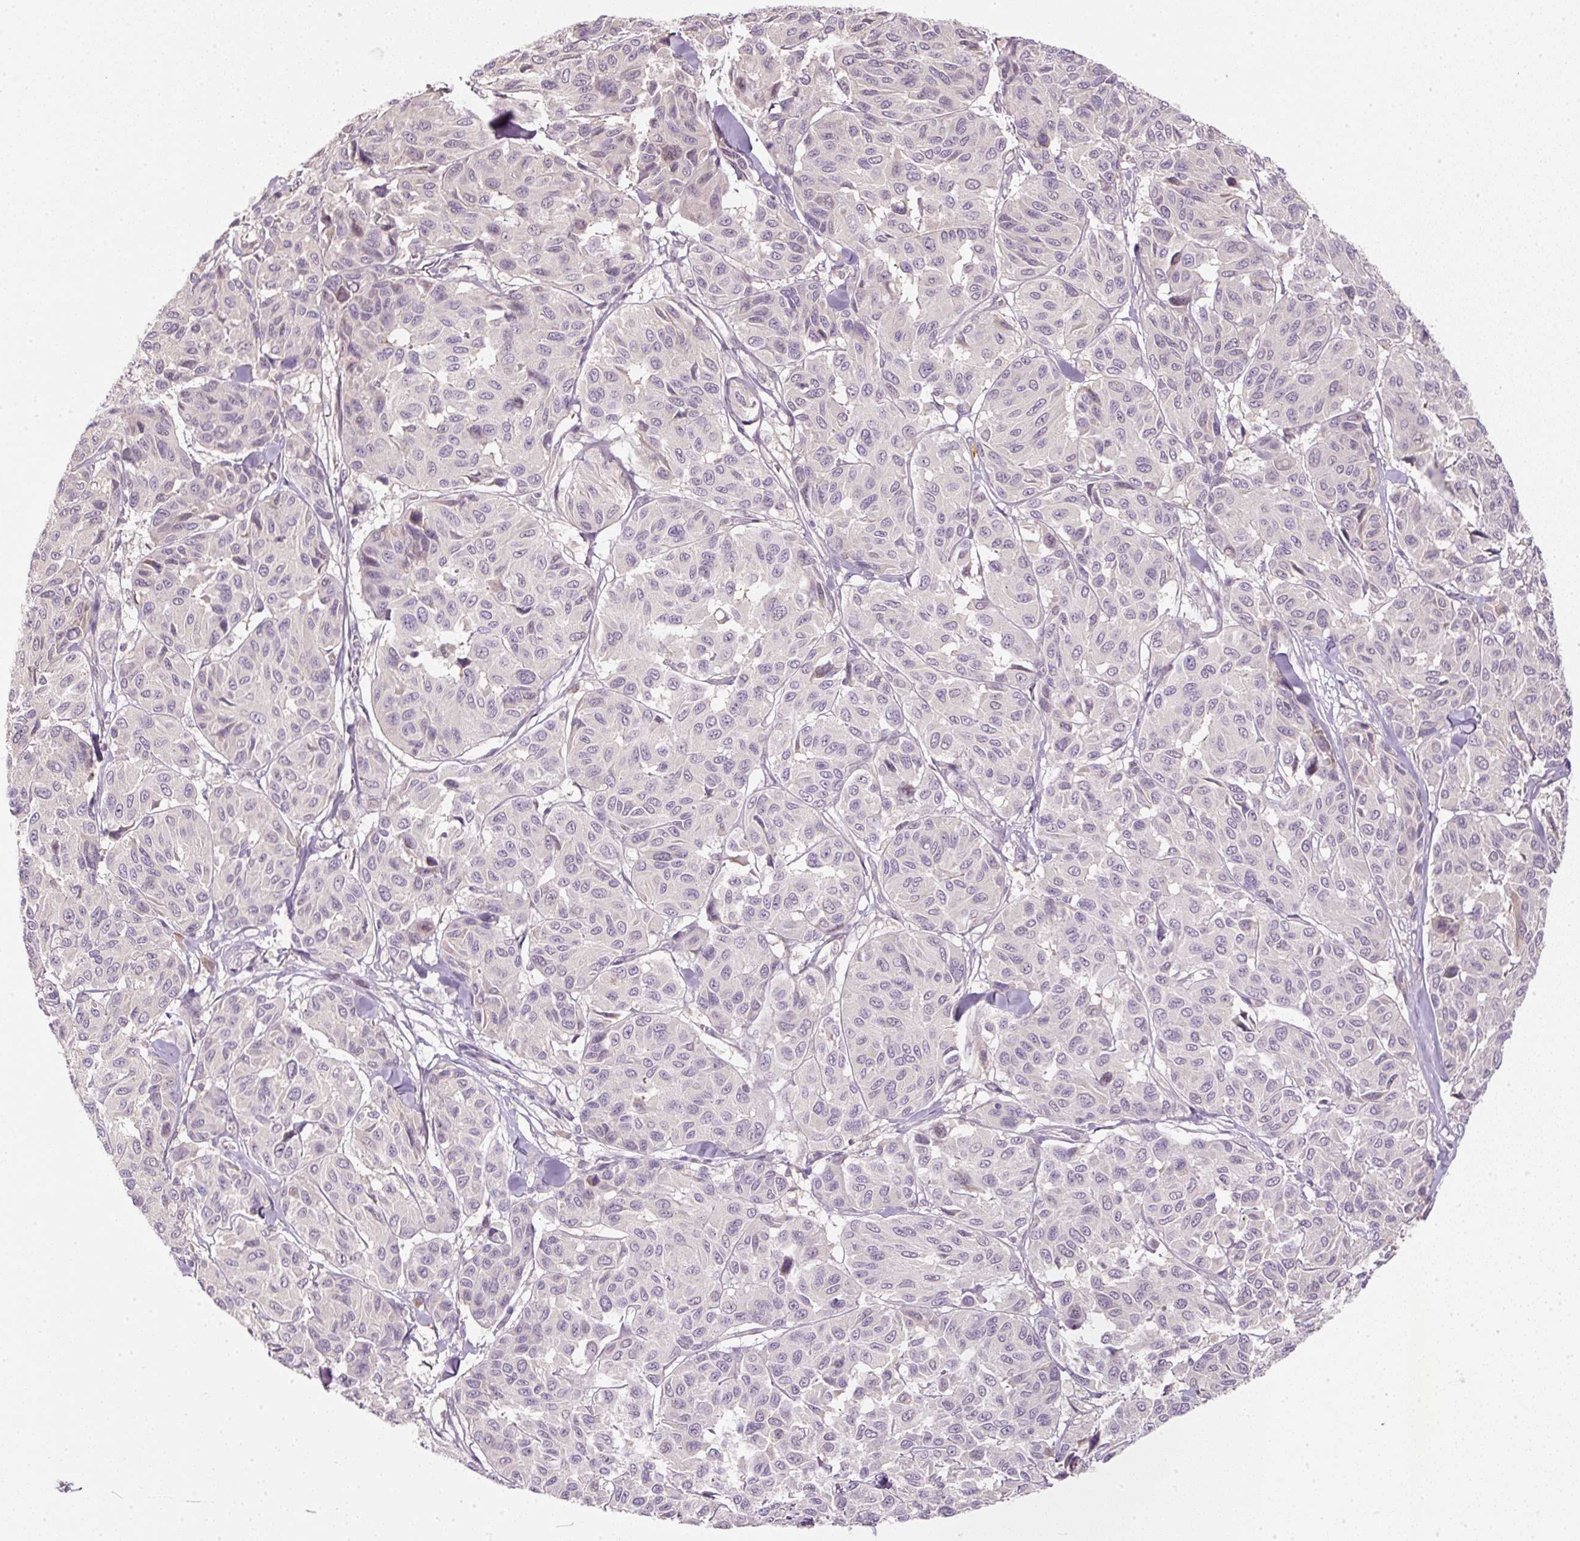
{"staining": {"intensity": "negative", "quantity": "none", "location": "none"}, "tissue": "melanoma", "cell_type": "Tumor cells", "image_type": "cancer", "snomed": [{"axis": "morphology", "description": "Malignant melanoma, NOS"}, {"axis": "topography", "description": "Skin"}], "caption": "This is an immunohistochemistry (IHC) photomicrograph of human malignant melanoma. There is no expression in tumor cells.", "gene": "CTTNBP2", "patient": {"sex": "female", "age": 66}}